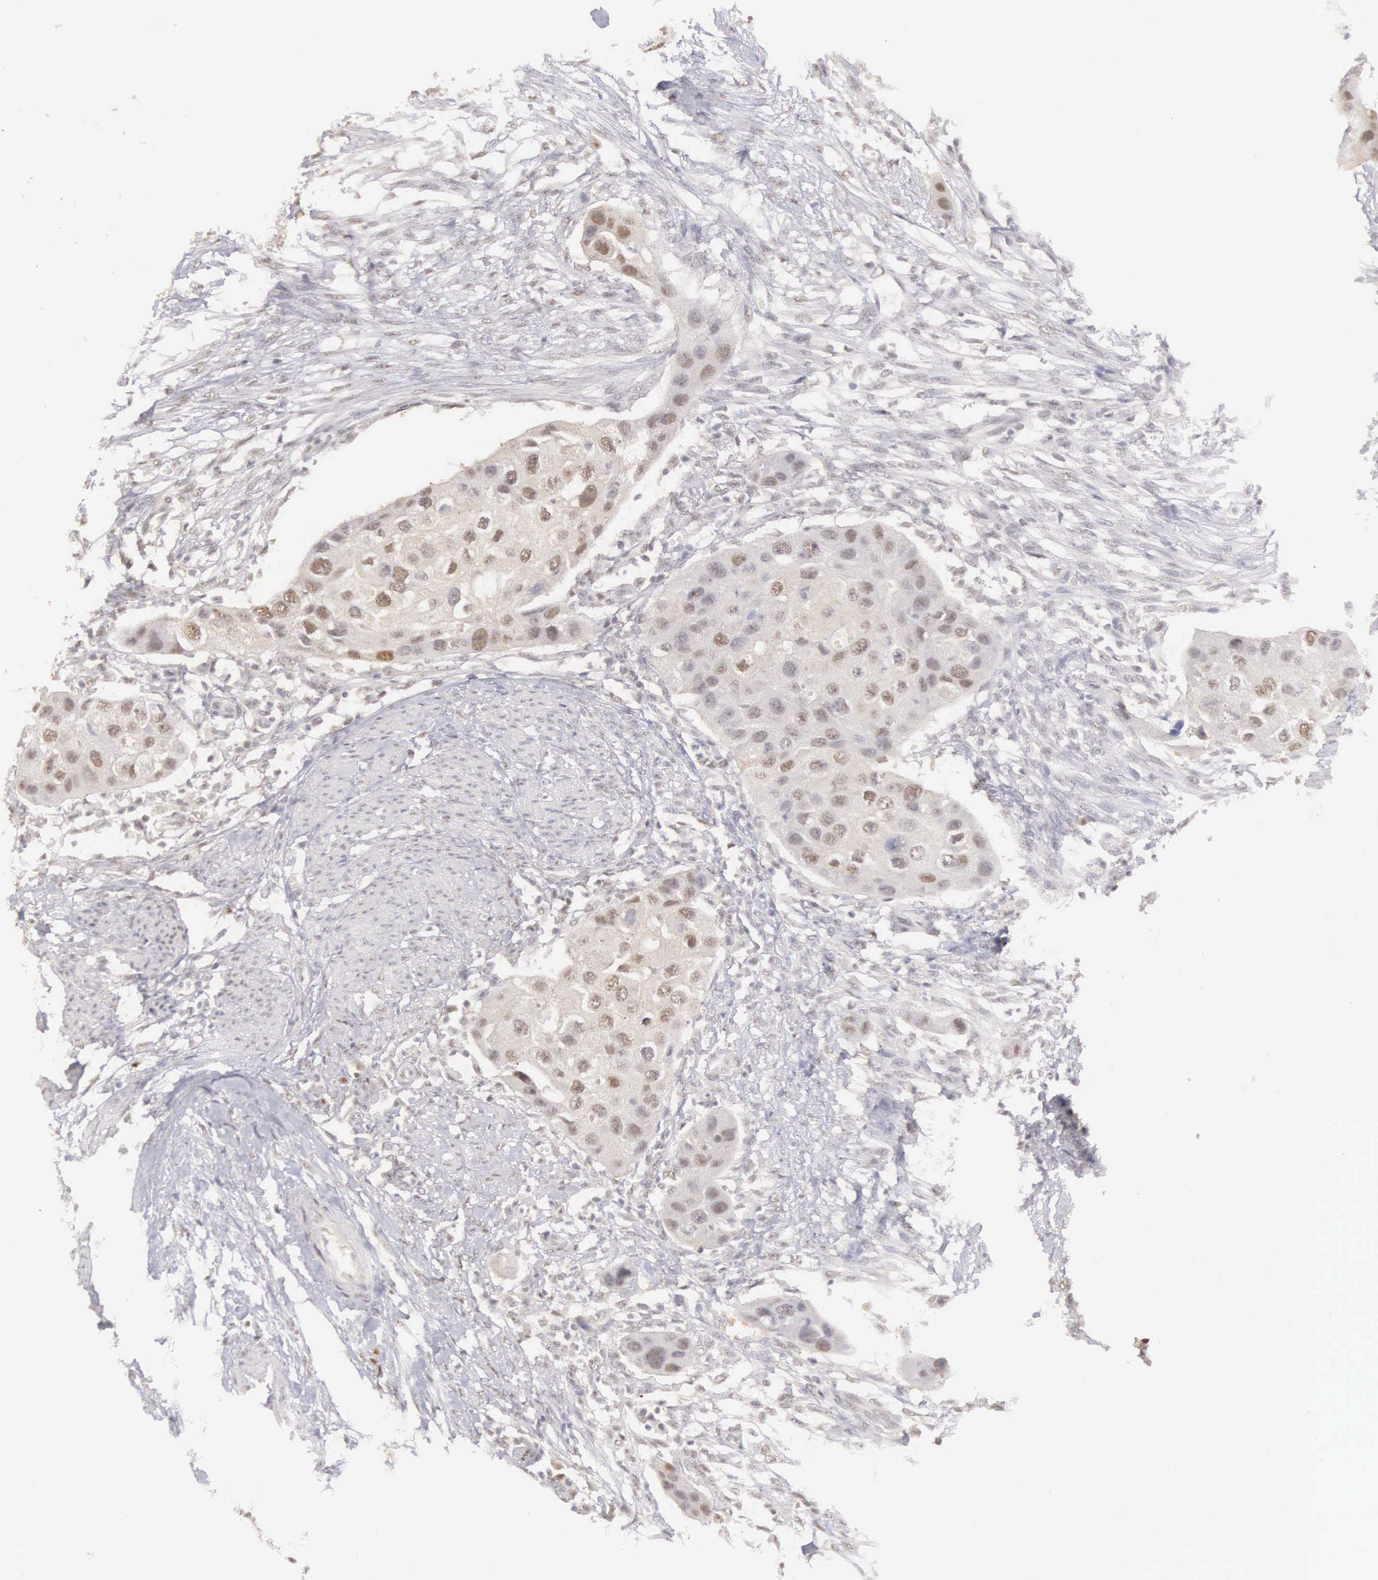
{"staining": {"intensity": "moderate", "quantity": "25%-75%", "location": "nuclear"}, "tissue": "urothelial cancer", "cell_type": "Tumor cells", "image_type": "cancer", "snomed": [{"axis": "morphology", "description": "Urothelial carcinoma, High grade"}, {"axis": "topography", "description": "Urinary bladder"}], "caption": "A high-resolution image shows immunohistochemistry (IHC) staining of high-grade urothelial carcinoma, which shows moderate nuclear expression in about 25%-75% of tumor cells.", "gene": "UBA1", "patient": {"sex": "male", "age": 55}}